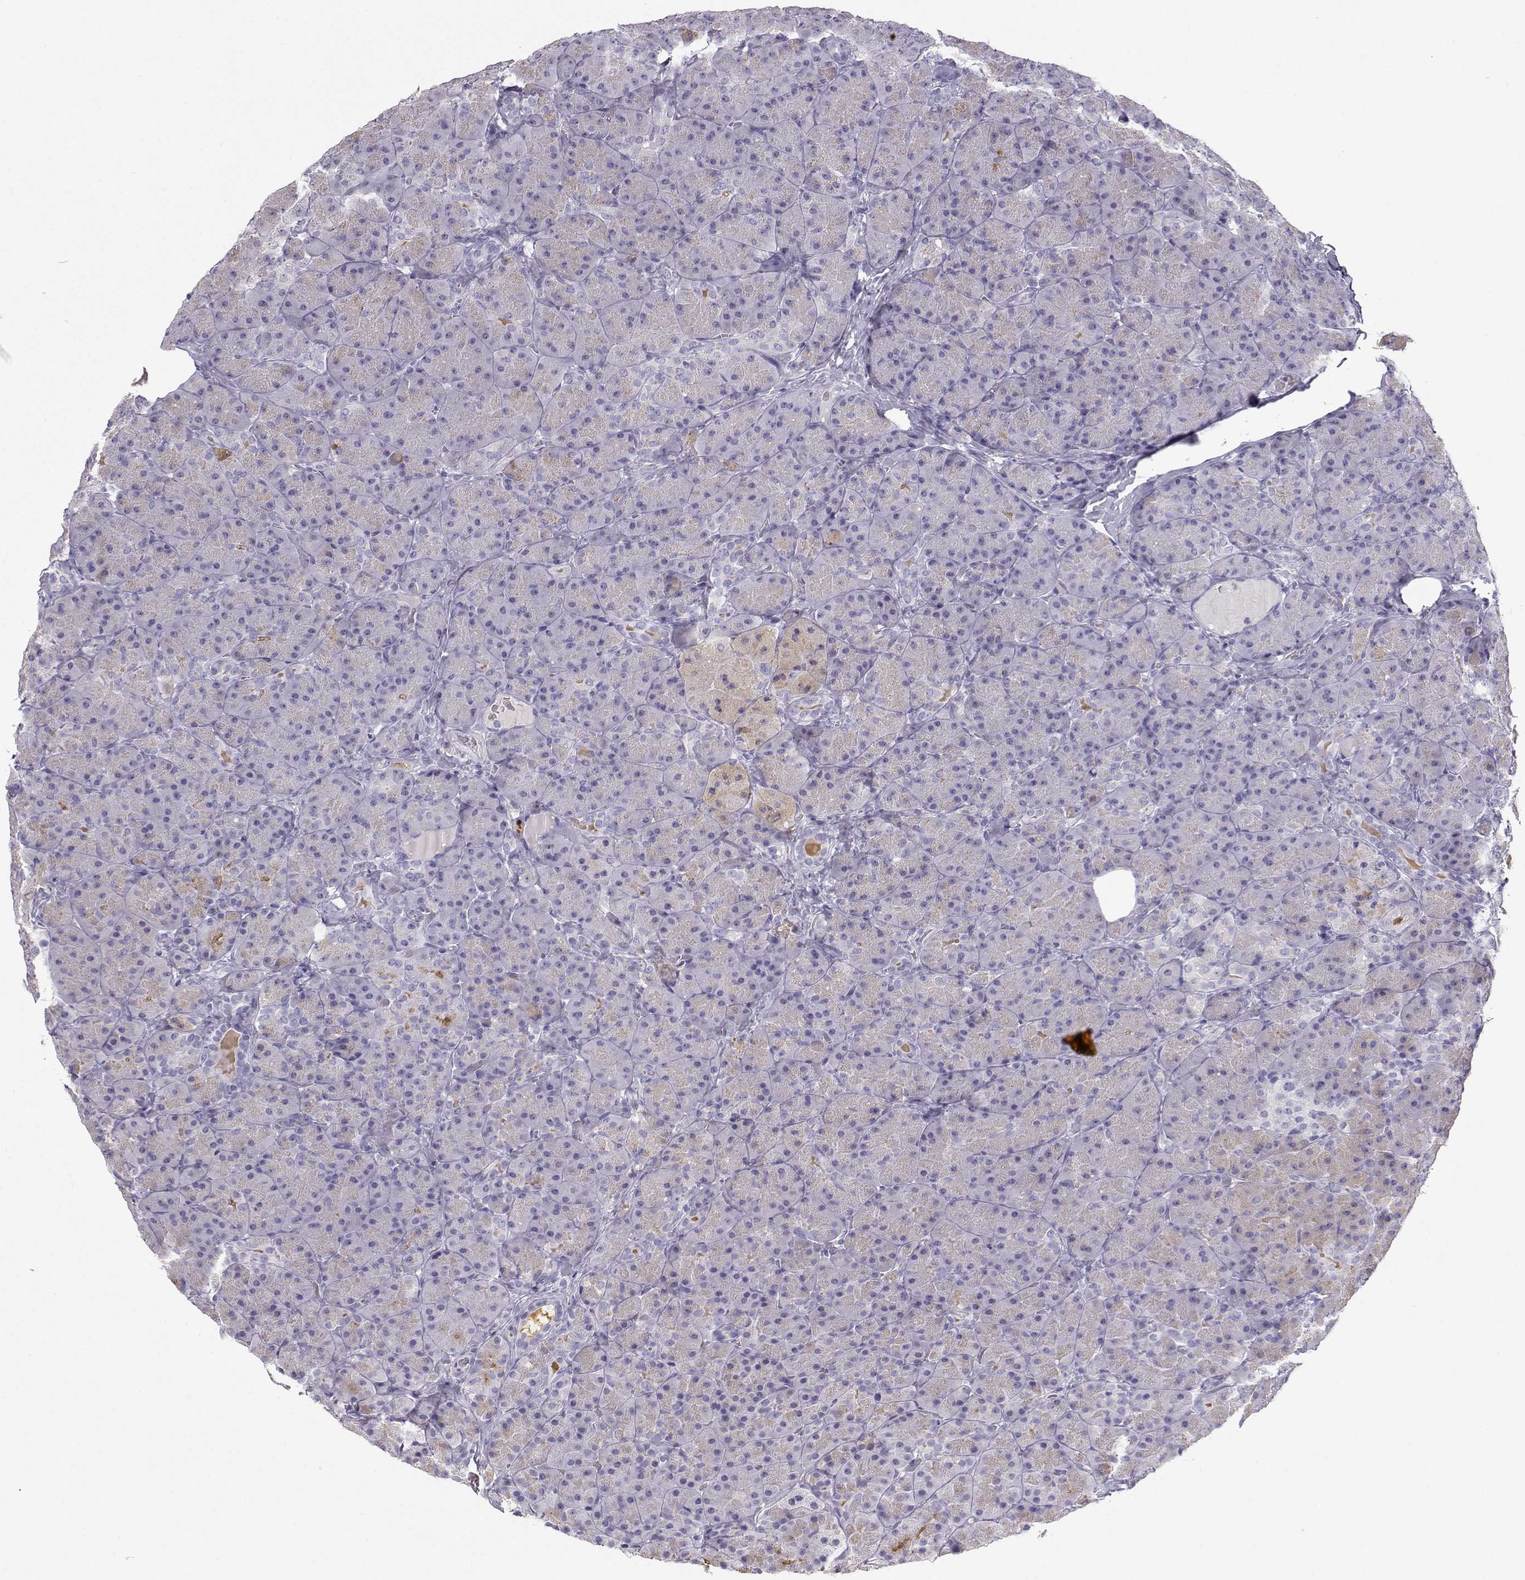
{"staining": {"intensity": "weak", "quantity": "<25%", "location": "cytoplasmic/membranous"}, "tissue": "pancreas", "cell_type": "Exocrine glandular cells", "image_type": "normal", "snomed": [{"axis": "morphology", "description": "Normal tissue, NOS"}, {"axis": "topography", "description": "Pancreas"}], "caption": "A histopathology image of pancreas stained for a protein reveals no brown staining in exocrine glandular cells.", "gene": "OPN5", "patient": {"sex": "male", "age": 57}}